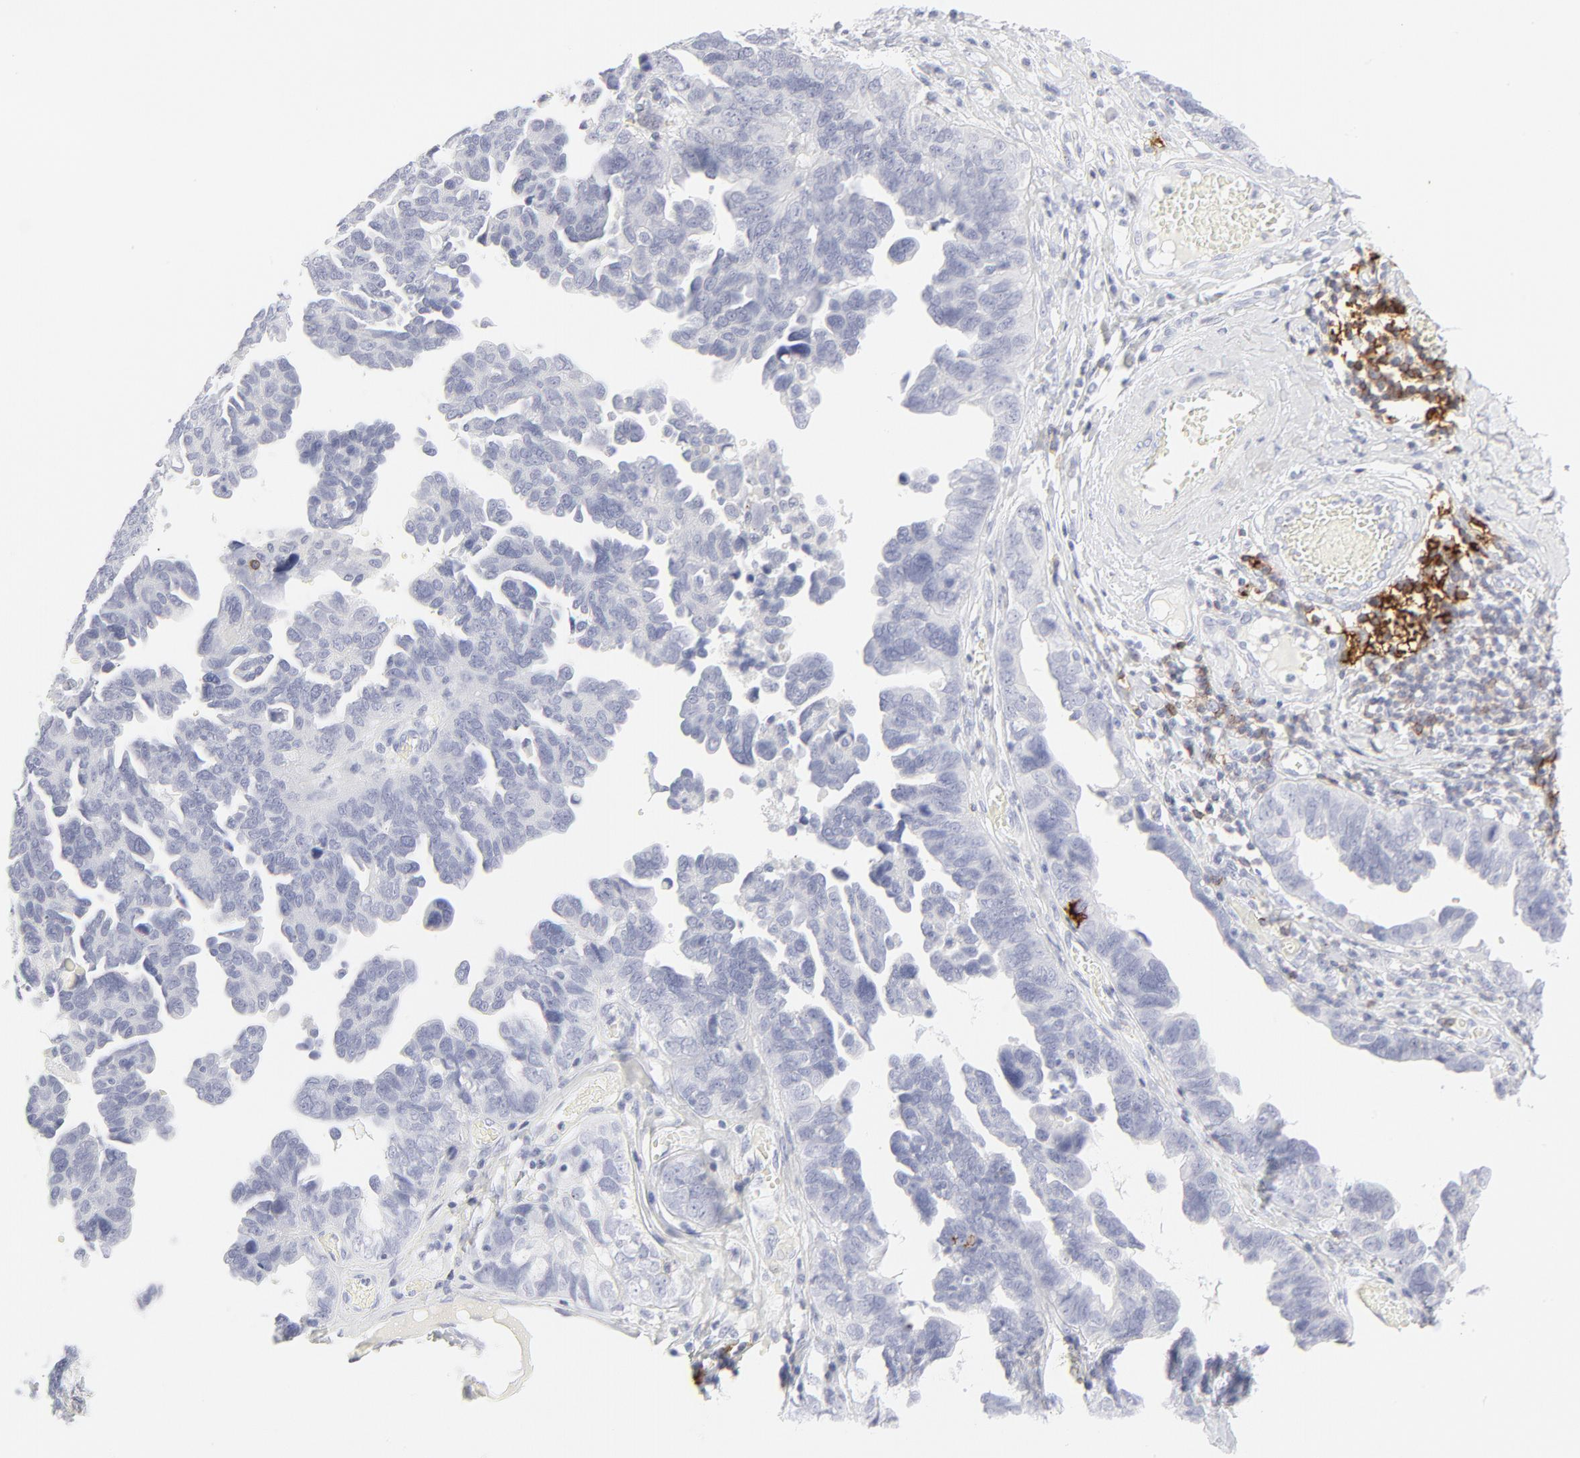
{"staining": {"intensity": "negative", "quantity": "none", "location": "none"}, "tissue": "ovarian cancer", "cell_type": "Tumor cells", "image_type": "cancer", "snomed": [{"axis": "morphology", "description": "Cystadenocarcinoma, serous, NOS"}, {"axis": "topography", "description": "Ovary"}], "caption": "Immunohistochemistry (IHC) of serous cystadenocarcinoma (ovarian) exhibits no expression in tumor cells. The staining was performed using DAB (3,3'-diaminobenzidine) to visualize the protein expression in brown, while the nuclei were stained in blue with hematoxylin (Magnification: 20x).", "gene": "CCR7", "patient": {"sex": "female", "age": 64}}